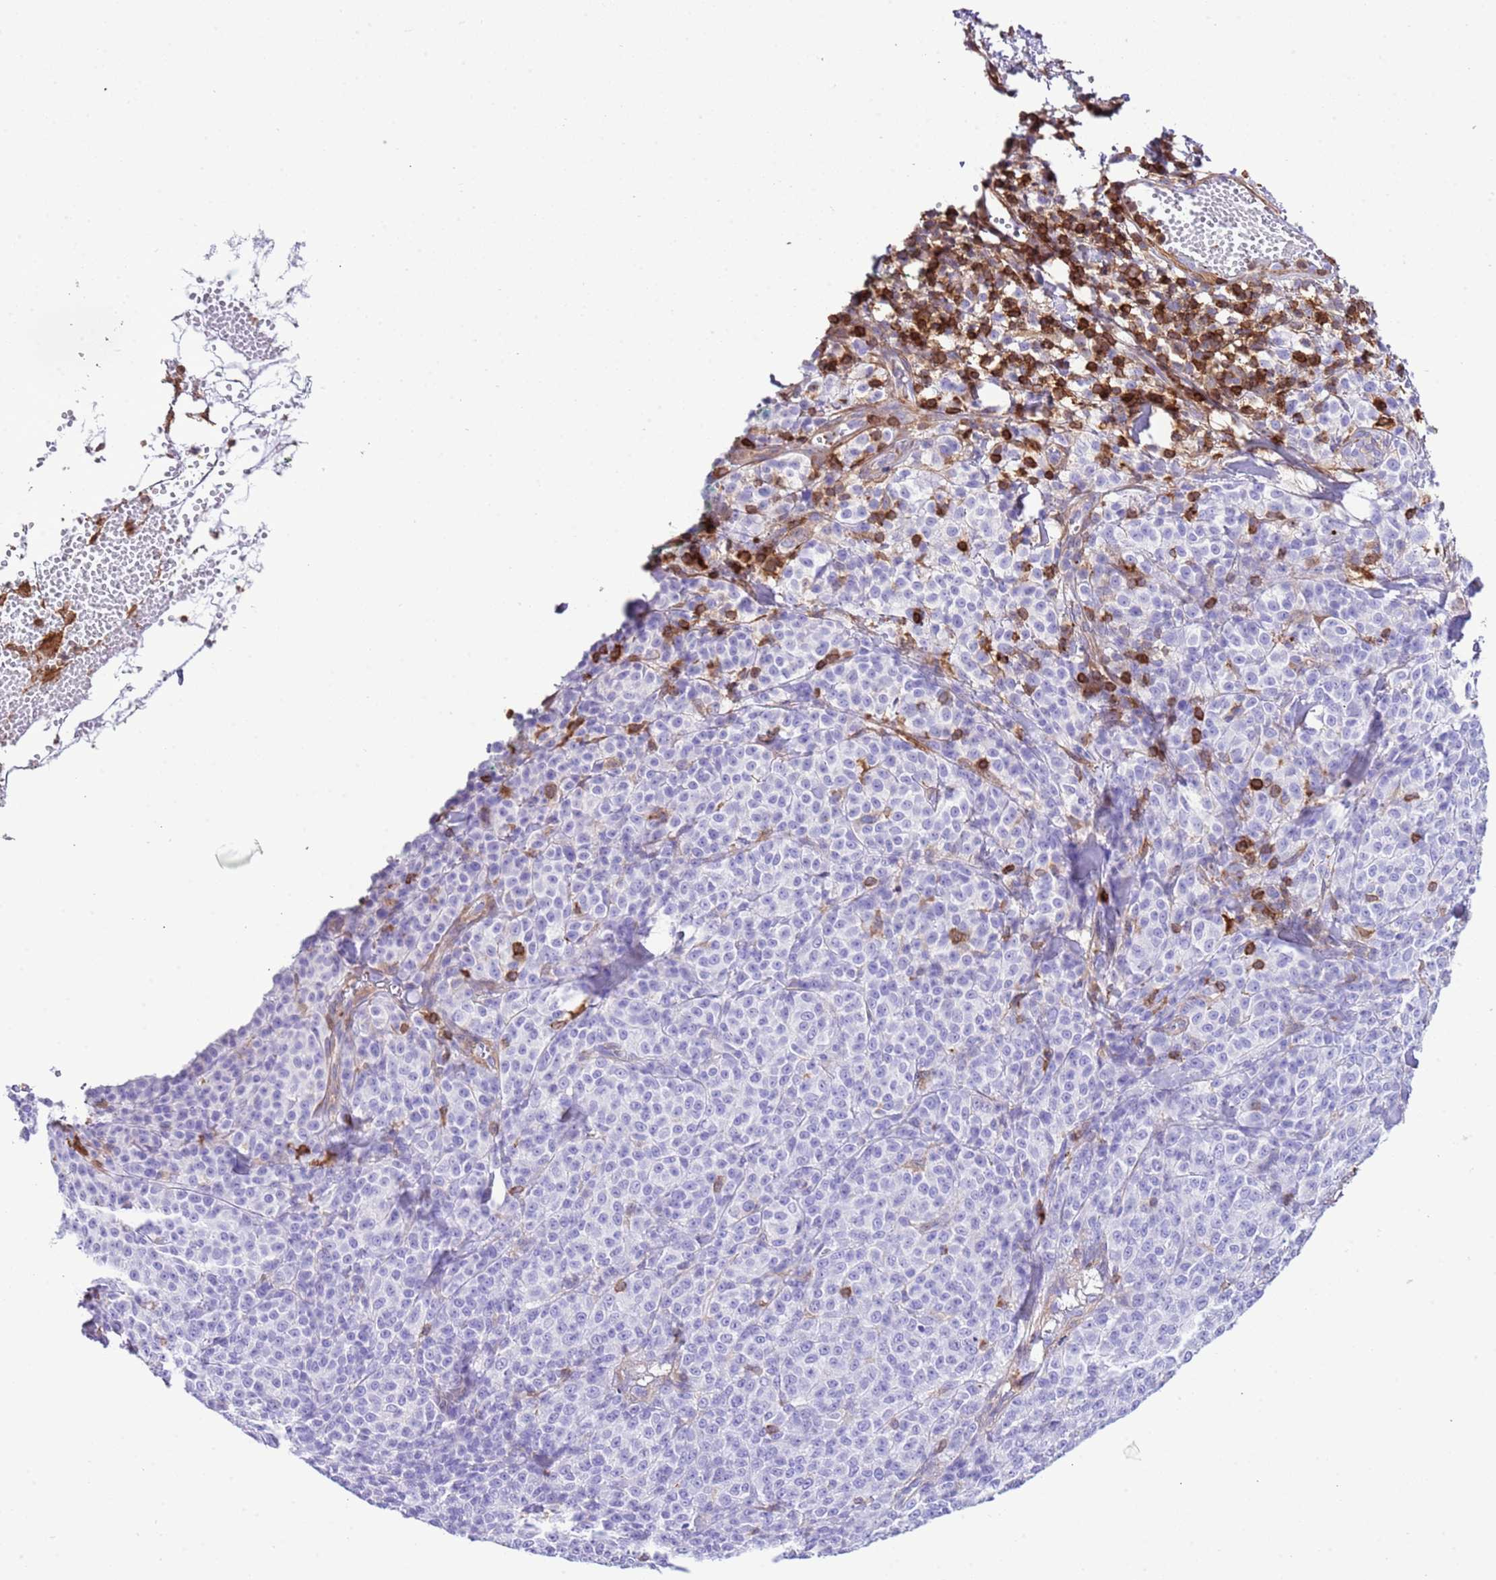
{"staining": {"intensity": "negative", "quantity": "none", "location": "none"}, "tissue": "melanoma", "cell_type": "Tumor cells", "image_type": "cancer", "snomed": [{"axis": "morphology", "description": "Normal tissue, NOS"}, {"axis": "morphology", "description": "Malignant melanoma, NOS"}, {"axis": "topography", "description": "Skin"}], "caption": "IHC image of human malignant melanoma stained for a protein (brown), which exhibits no expression in tumor cells.", "gene": "CNN2", "patient": {"sex": "female", "age": 34}}